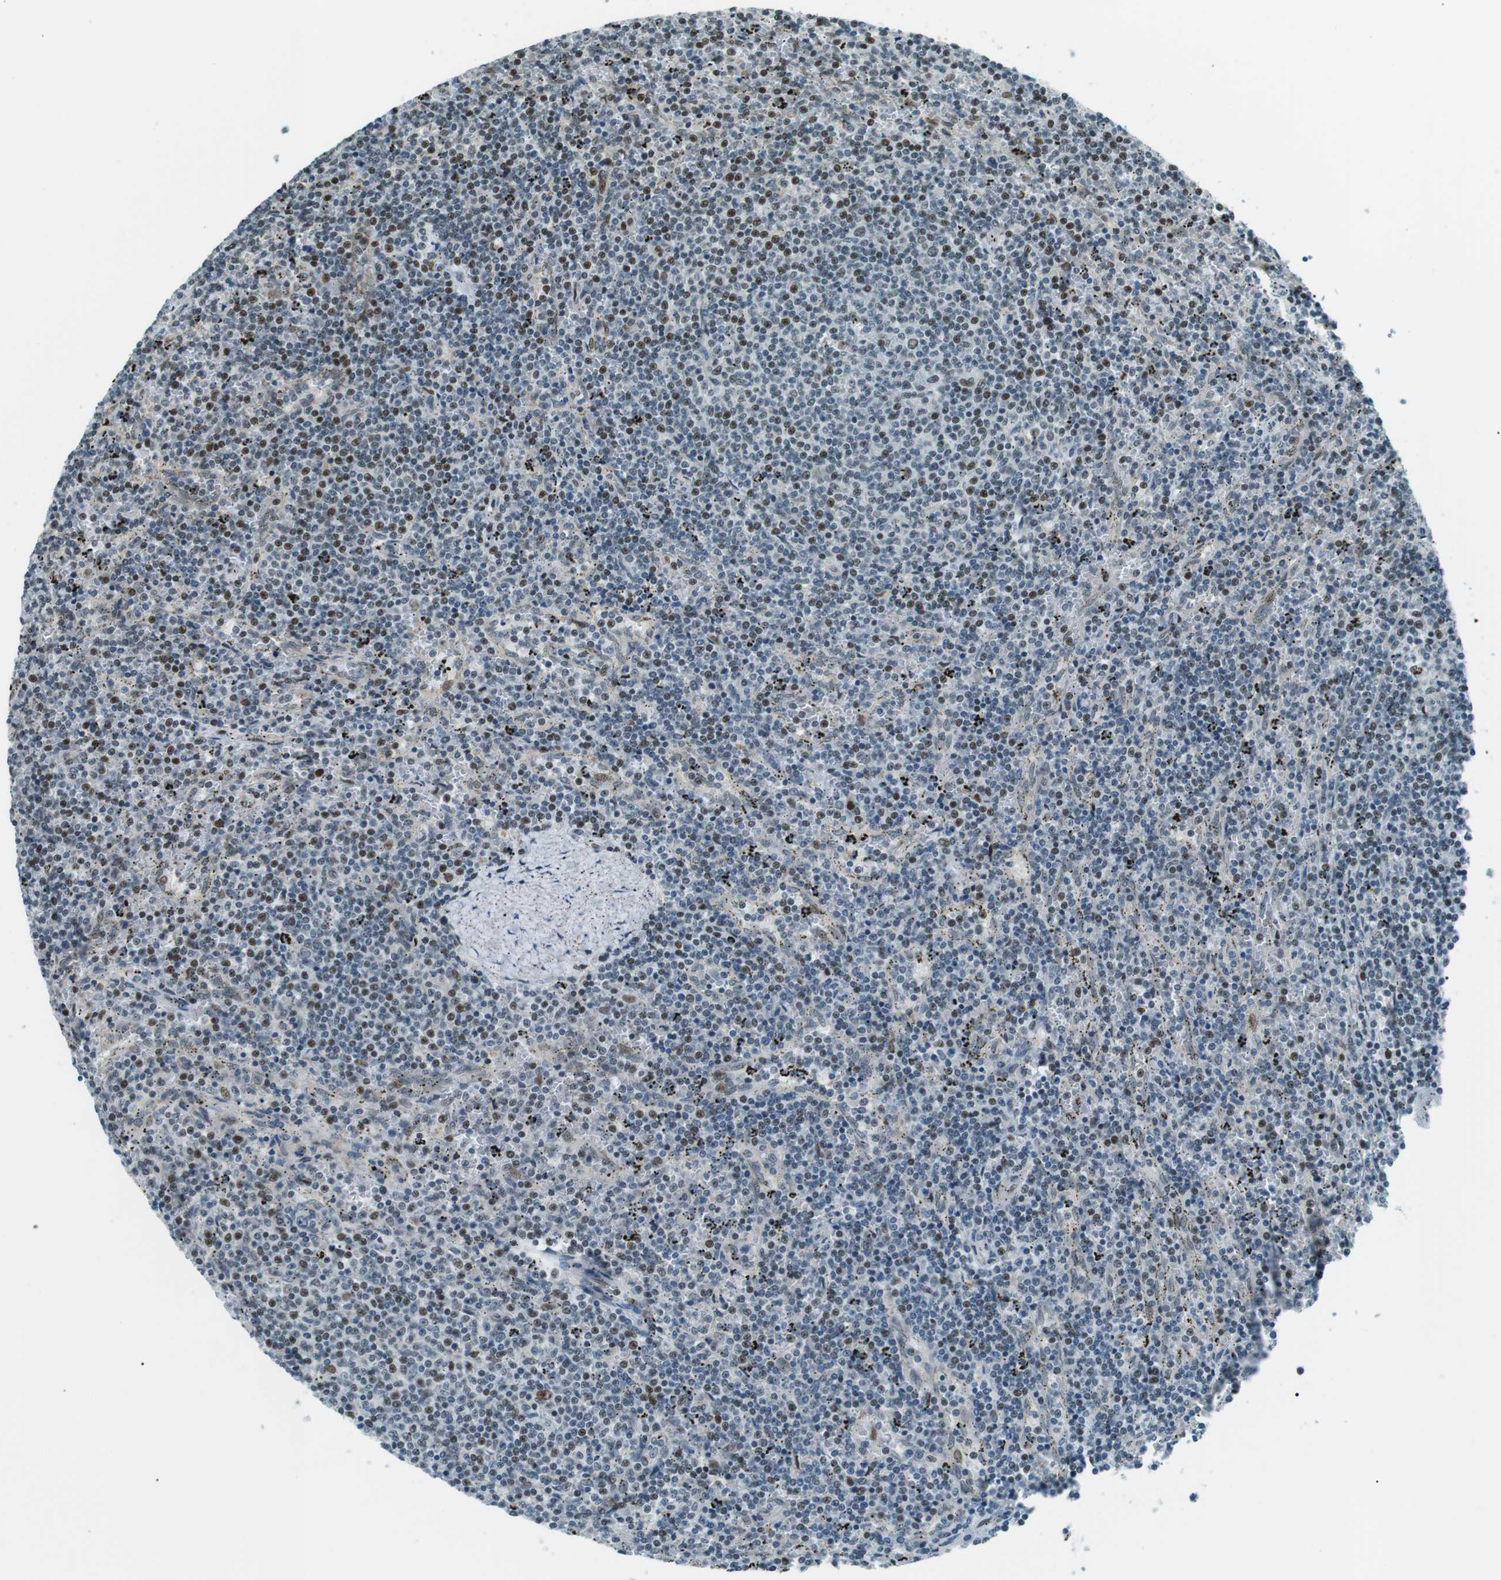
{"staining": {"intensity": "moderate", "quantity": "25%-75%", "location": "nuclear"}, "tissue": "lymphoma", "cell_type": "Tumor cells", "image_type": "cancer", "snomed": [{"axis": "morphology", "description": "Malignant lymphoma, non-Hodgkin's type, Low grade"}, {"axis": "topography", "description": "Spleen"}], "caption": "Human lymphoma stained for a protein (brown) displays moderate nuclear positive positivity in approximately 25%-75% of tumor cells.", "gene": "PJA1", "patient": {"sex": "female", "age": 50}}